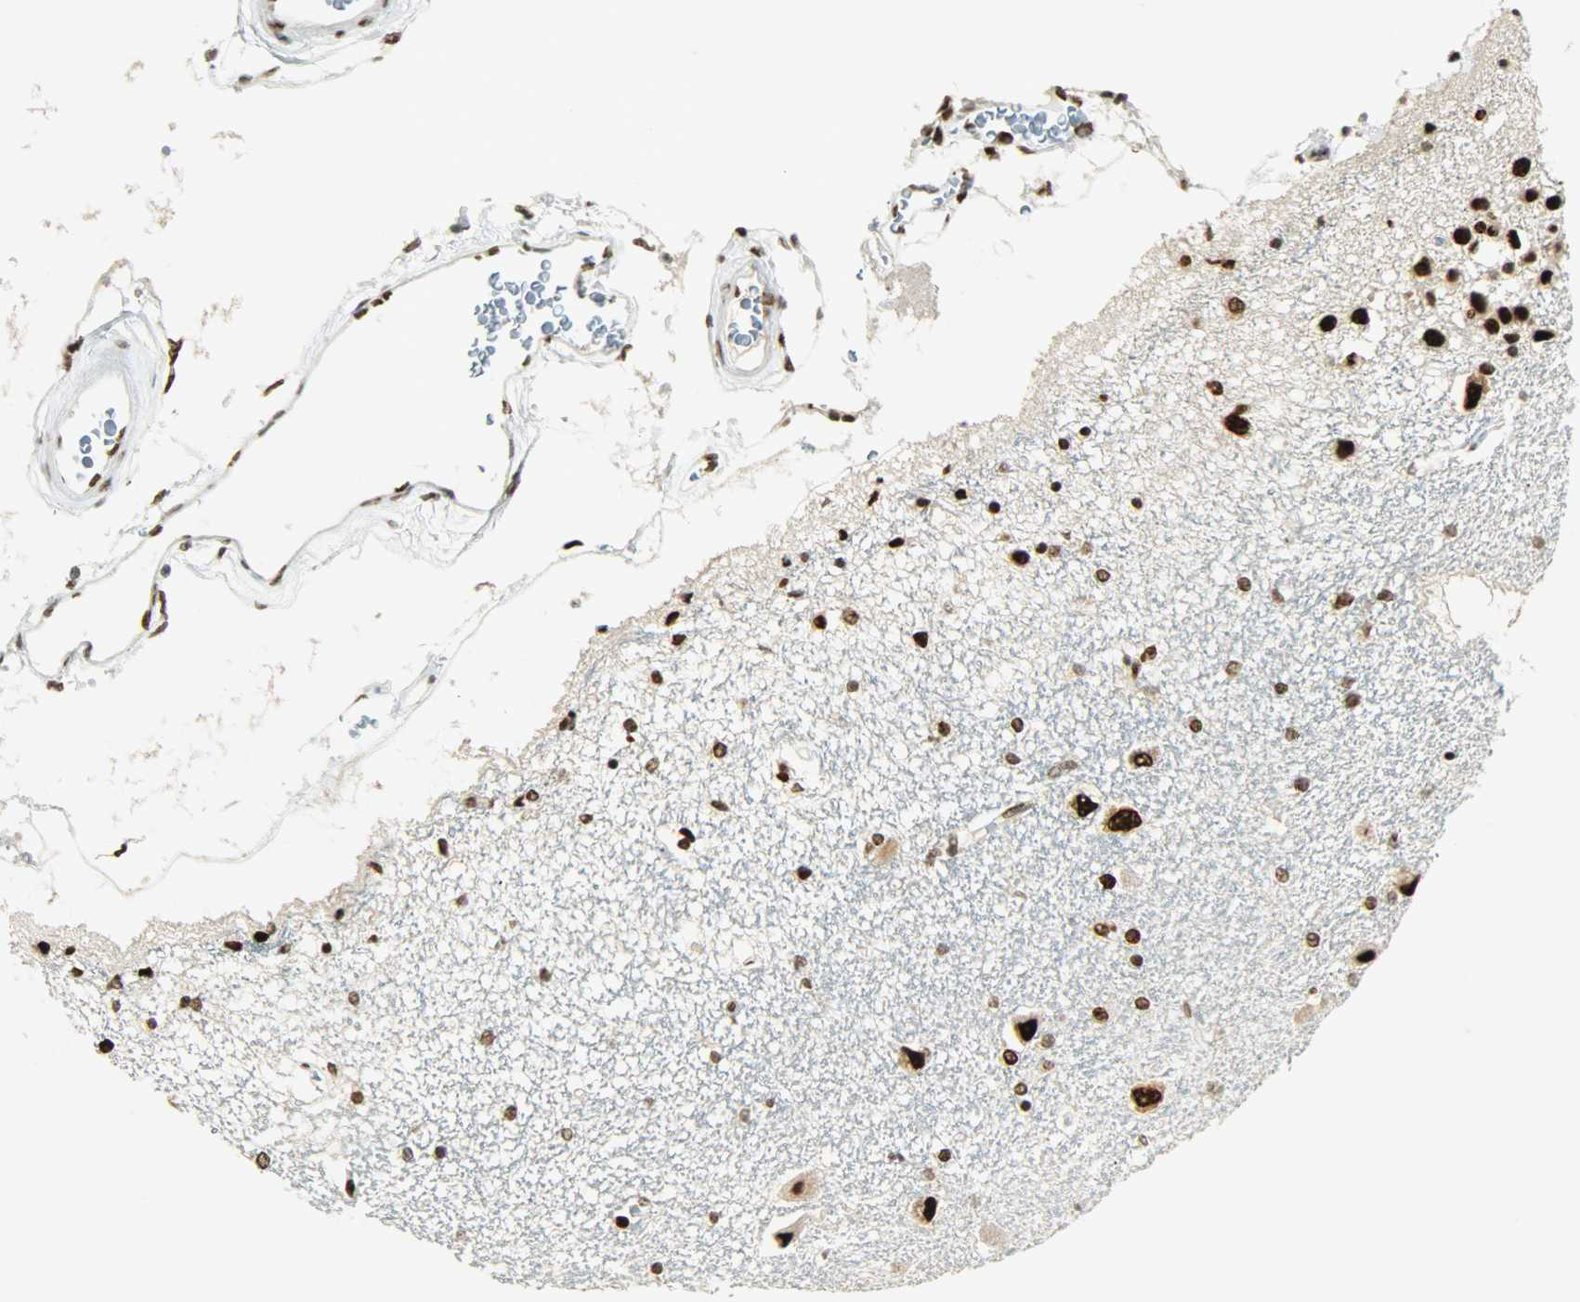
{"staining": {"intensity": "strong", "quantity": ">75%", "location": "nuclear"}, "tissue": "hippocampus", "cell_type": "Glial cells", "image_type": "normal", "snomed": [{"axis": "morphology", "description": "Normal tissue, NOS"}, {"axis": "topography", "description": "Hippocampus"}], "caption": "DAB immunohistochemical staining of normal human hippocampus displays strong nuclear protein staining in about >75% of glial cells.", "gene": "MYEF2", "patient": {"sex": "female", "age": 54}}